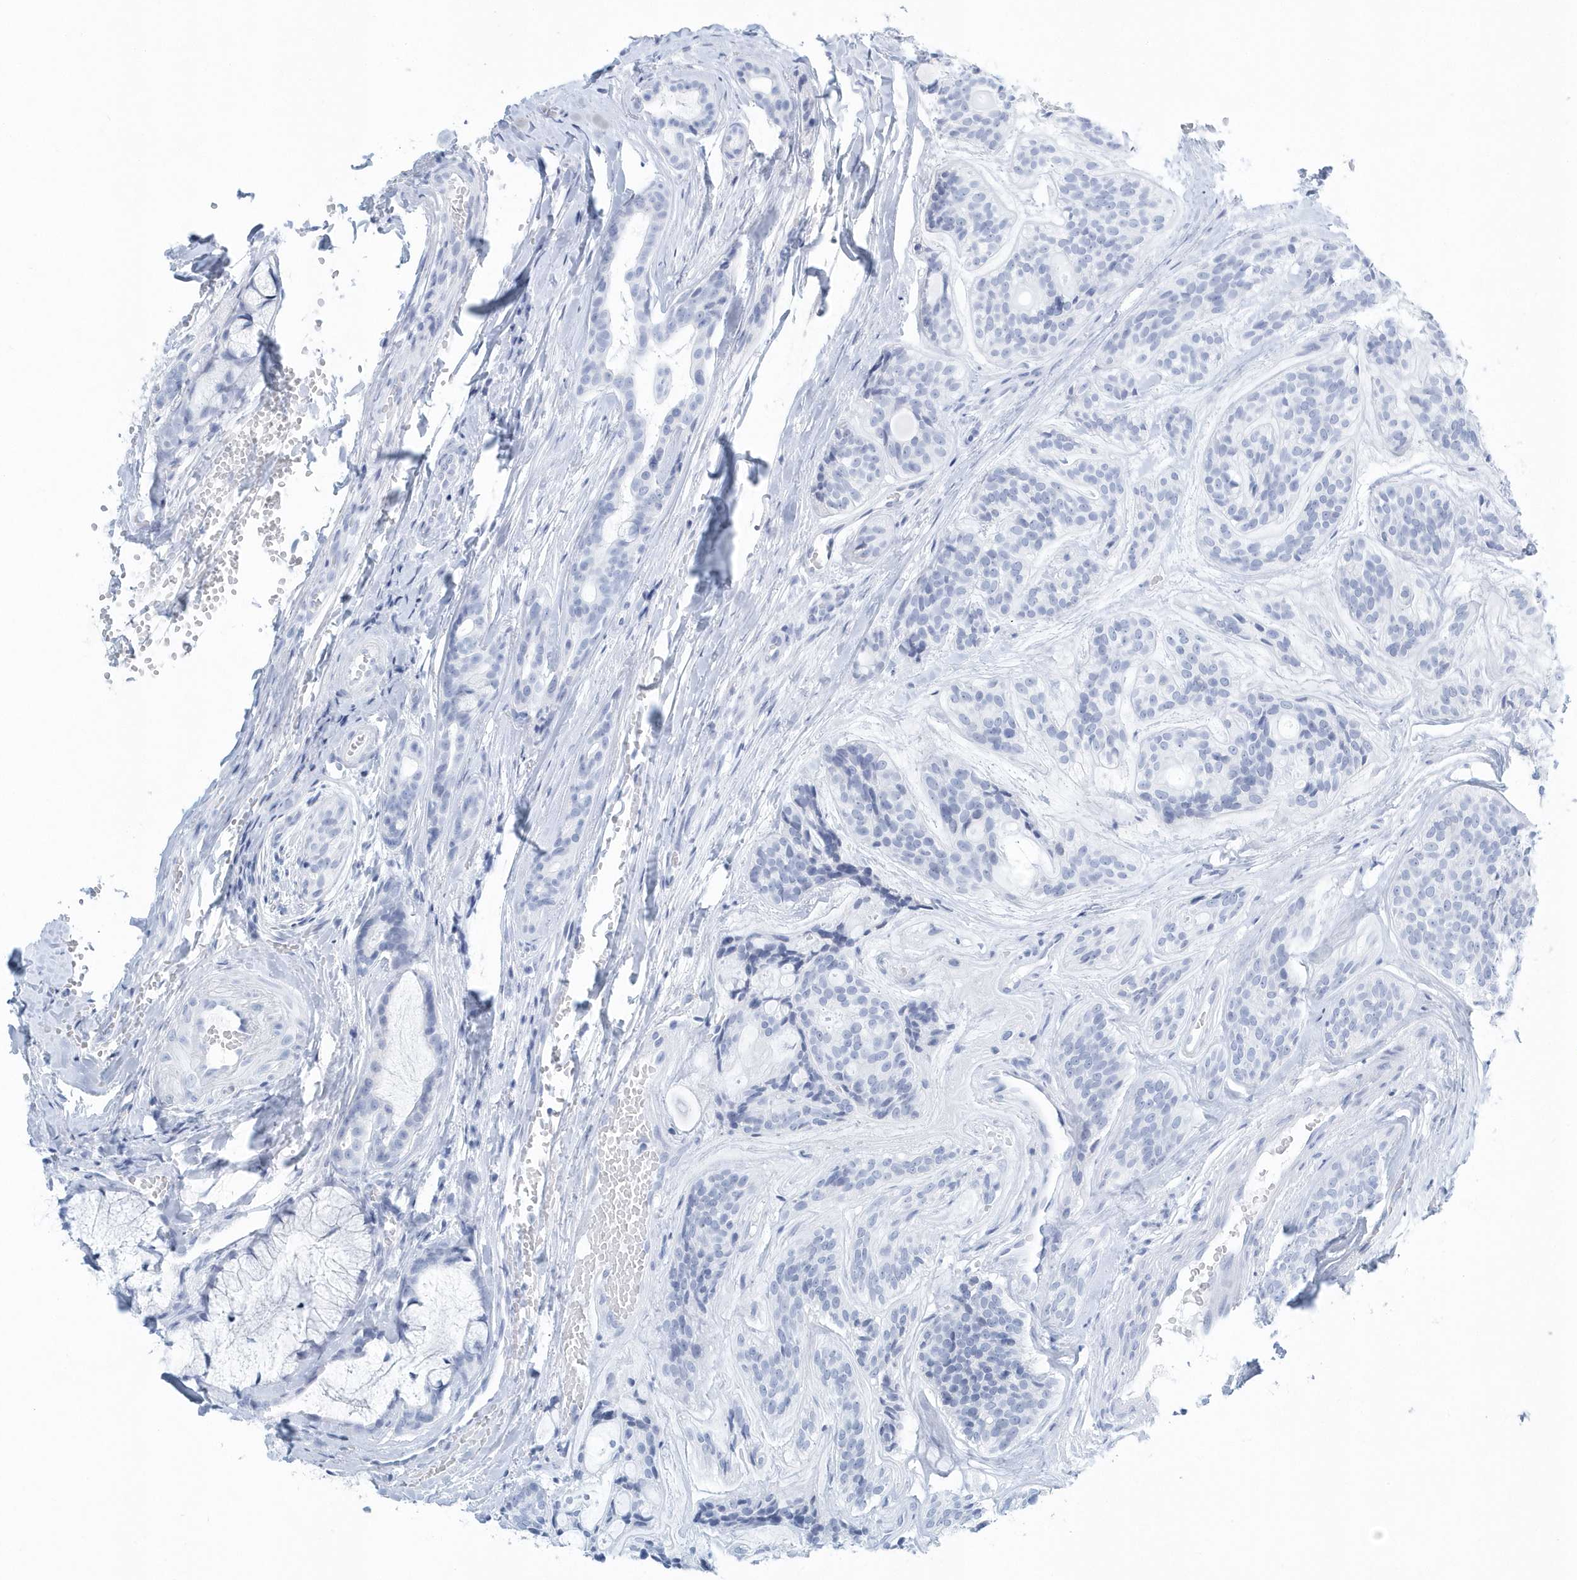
{"staining": {"intensity": "negative", "quantity": "none", "location": "none"}, "tissue": "head and neck cancer", "cell_type": "Tumor cells", "image_type": "cancer", "snomed": [{"axis": "morphology", "description": "Adenocarcinoma, NOS"}, {"axis": "topography", "description": "Head-Neck"}], "caption": "Image shows no protein staining in tumor cells of adenocarcinoma (head and neck) tissue.", "gene": "PTPRO", "patient": {"sex": "male", "age": 66}}